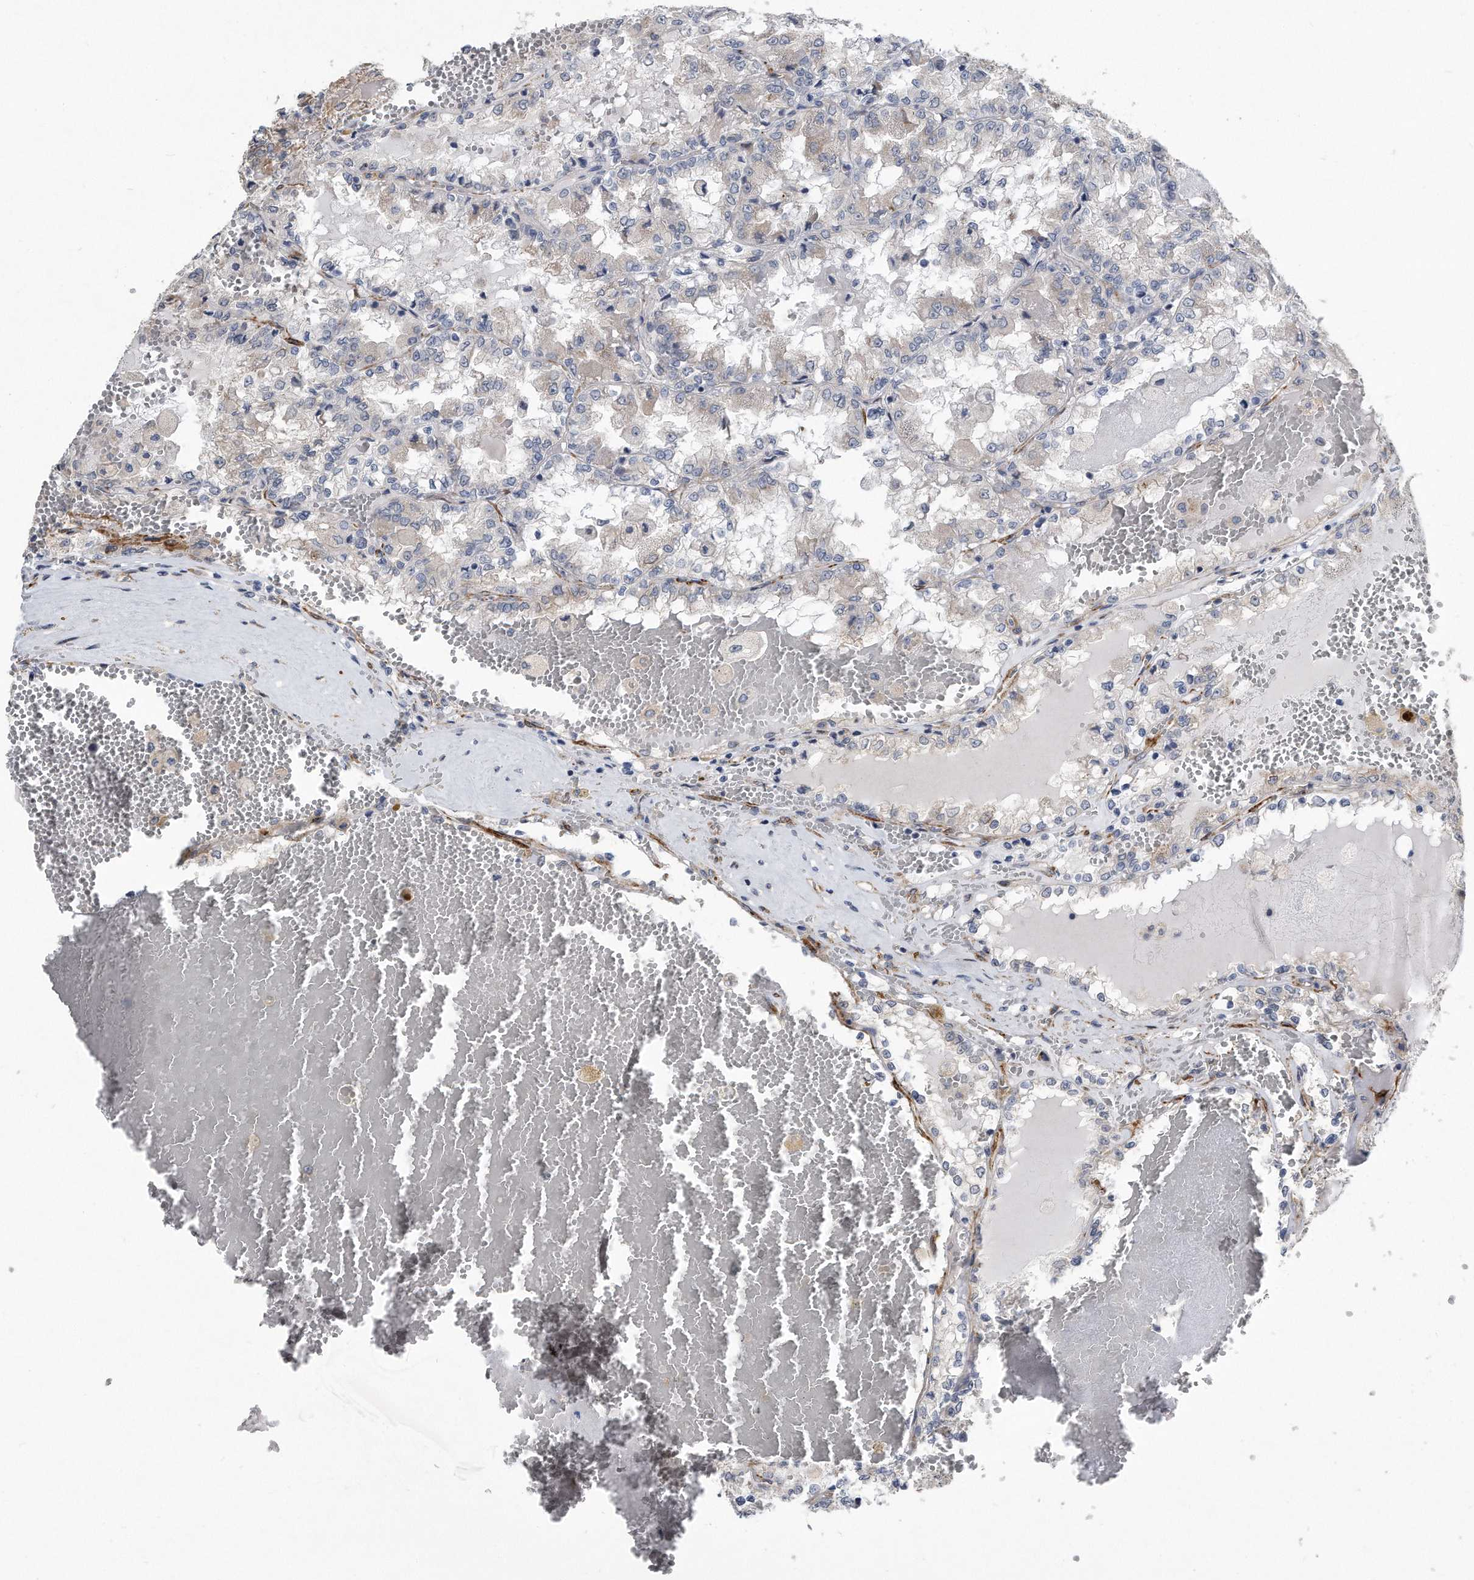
{"staining": {"intensity": "negative", "quantity": "none", "location": "none"}, "tissue": "renal cancer", "cell_type": "Tumor cells", "image_type": "cancer", "snomed": [{"axis": "morphology", "description": "Adenocarcinoma, NOS"}, {"axis": "topography", "description": "Kidney"}], "caption": "An immunohistochemistry (IHC) photomicrograph of adenocarcinoma (renal) is shown. There is no staining in tumor cells of adenocarcinoma (renal). The staining is performed using DAB brown chromogen with nuclei counter-stained in using hematoxylin.", "gene": "EIF2B4", "patient": {"sex": "female", "age": 56}}